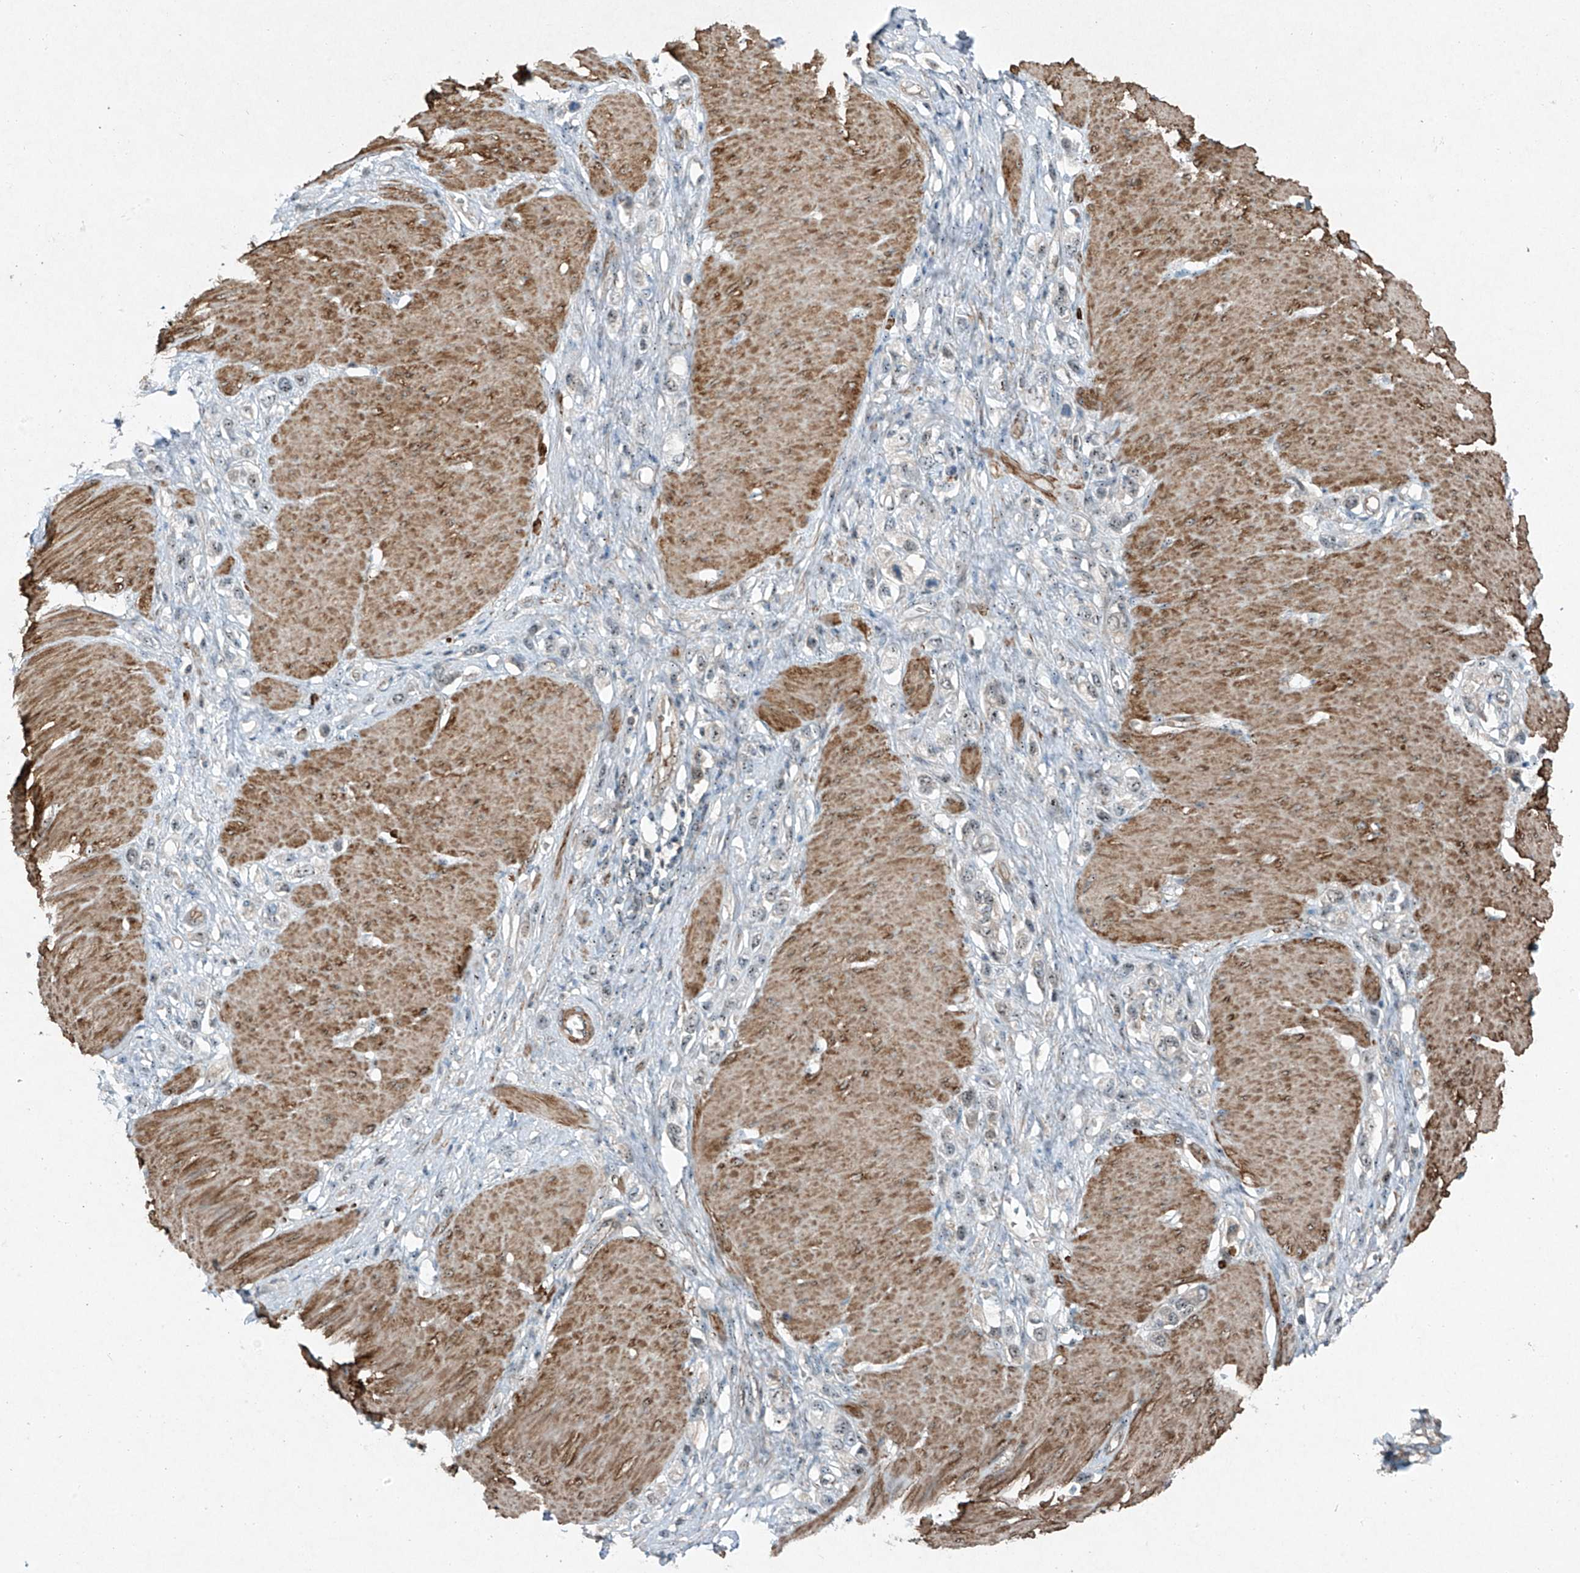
{"staining": {"intensity": "weak", "quantity": "25%-75%", "location": "nuclear"}, "tissue": "stomach cancer", "cell_type": "Tumor cells", "image_type": "cancer", "snomed": [{"axis": "morphology", "description": "Normal tissue, NOS"}, {"axis": "morphology", "description": "Adenocarcinoma, NOS"}, {"axis": "topography", "description": "Stomach, upper"}, {"axis": "topography", "description": "Stomach"}], "caption": "Protein staining of stomach cancer (adenocarcinoma) tissue demonstrates weak nuclear expression in approximately 25%-75% of tumor cells. (DAB (3,3'-diaminobenzidine) = brown stain, brightfield microscopy at high magnification).", "gene": "PPCS", "patient": {"sex": "female", "age": 65}}